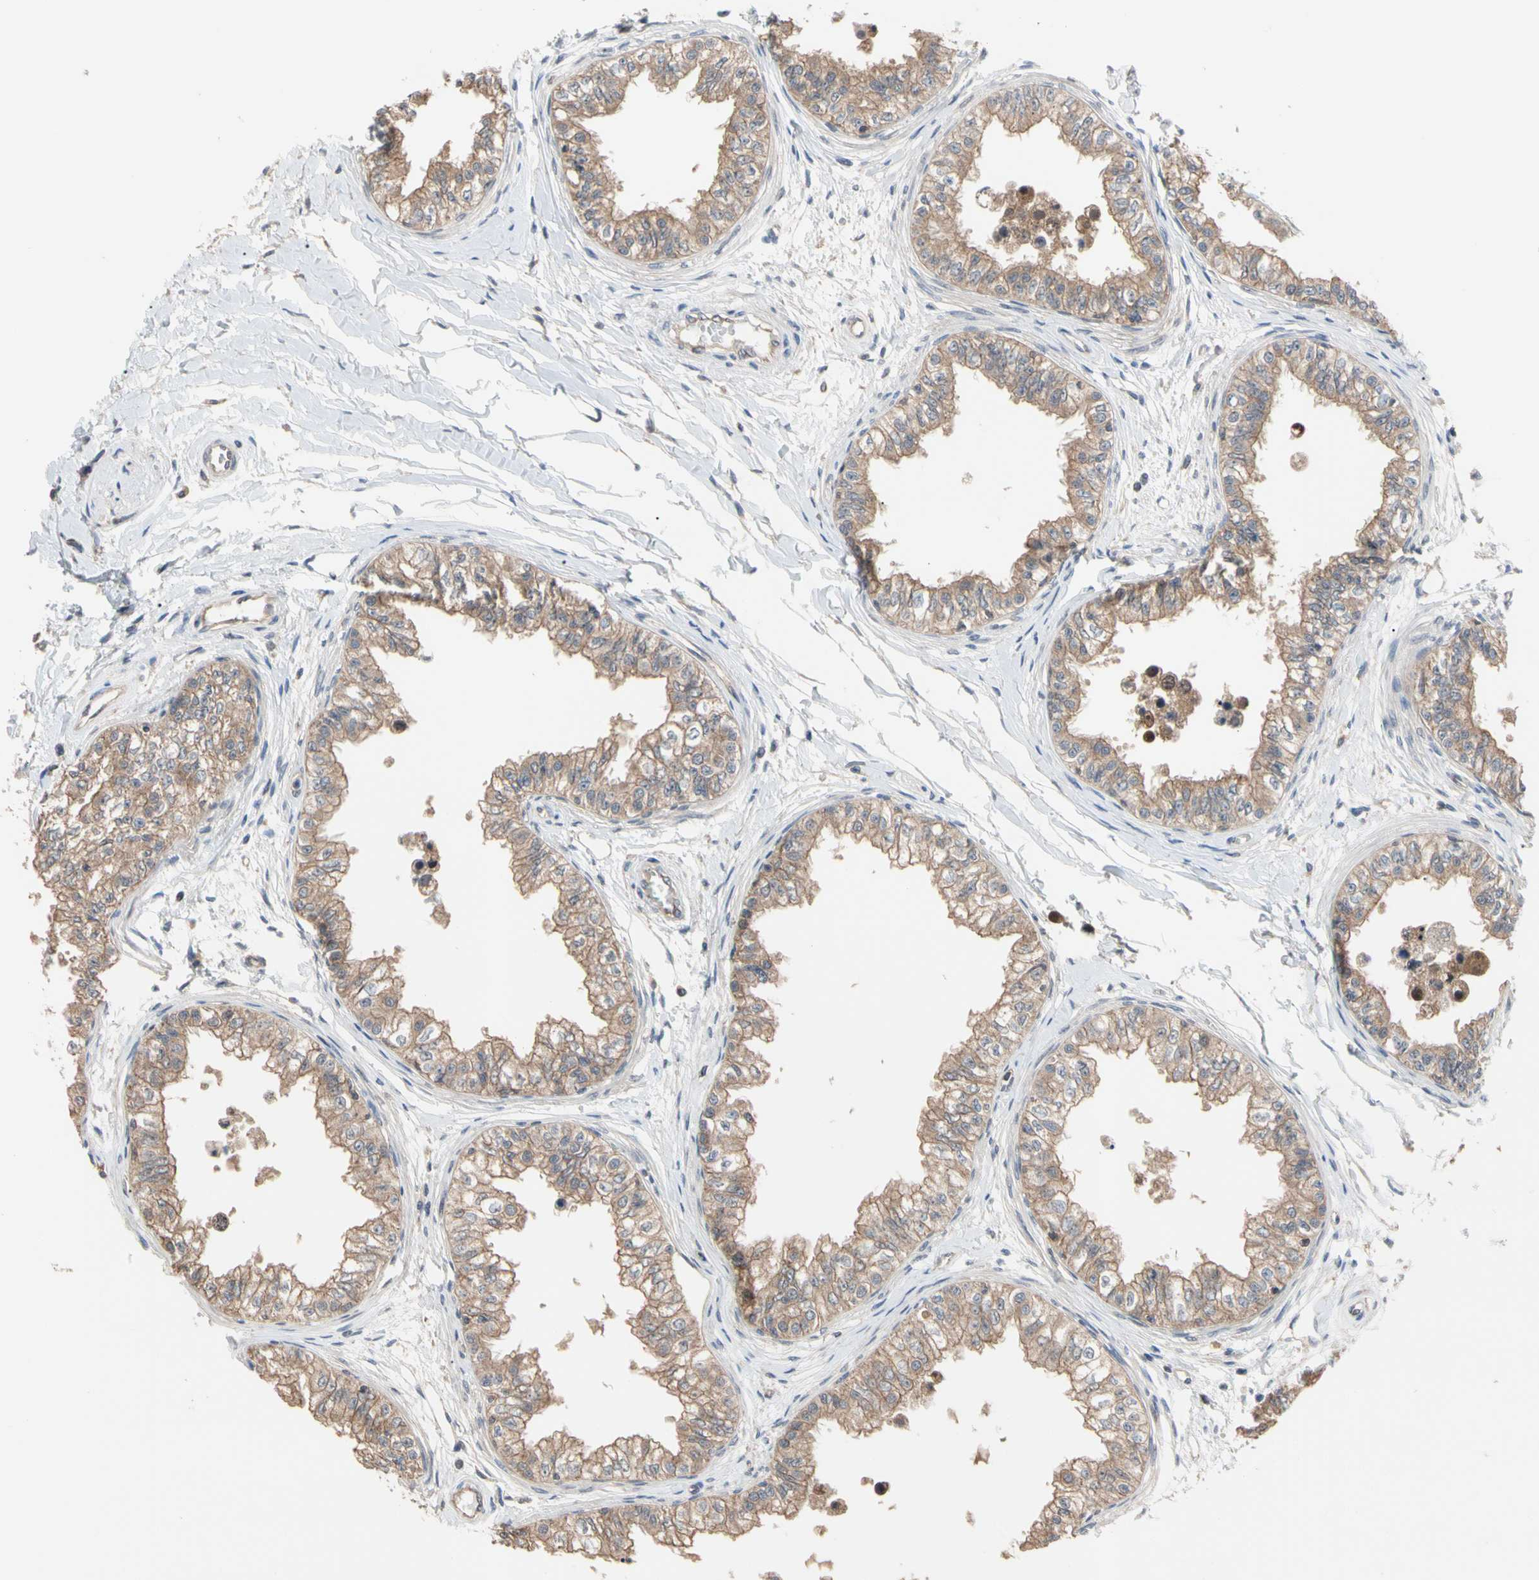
{"staining": {"intensity": "moderate", "quantity": ">75%", "location": "cytoplasmic/membranous"}, "tissue": "epididymis", "cell_type": "Glandular cells", "image_type": "normal", "snomed": [{"axis": "morphology", "description": "Normal tissue, NOS"}, {"axis": "morphology", "description": "Adenocarcinoma, metastatic, NOS"}, {"axis": "topography", "description": "Testis"}, {"axis": "topography", "description": "Epididymis"}], "caption": "Unremarkable epididymis was stained to show a protein in brown. There is medium levels of moderate cytoplasmic/membranous expression in about >75% of glandular cells. (Brightfield microscopy of DAB IHC at high magnification).", "gene": "DPP8", "patient": {"sex": "male", "age": 26}}